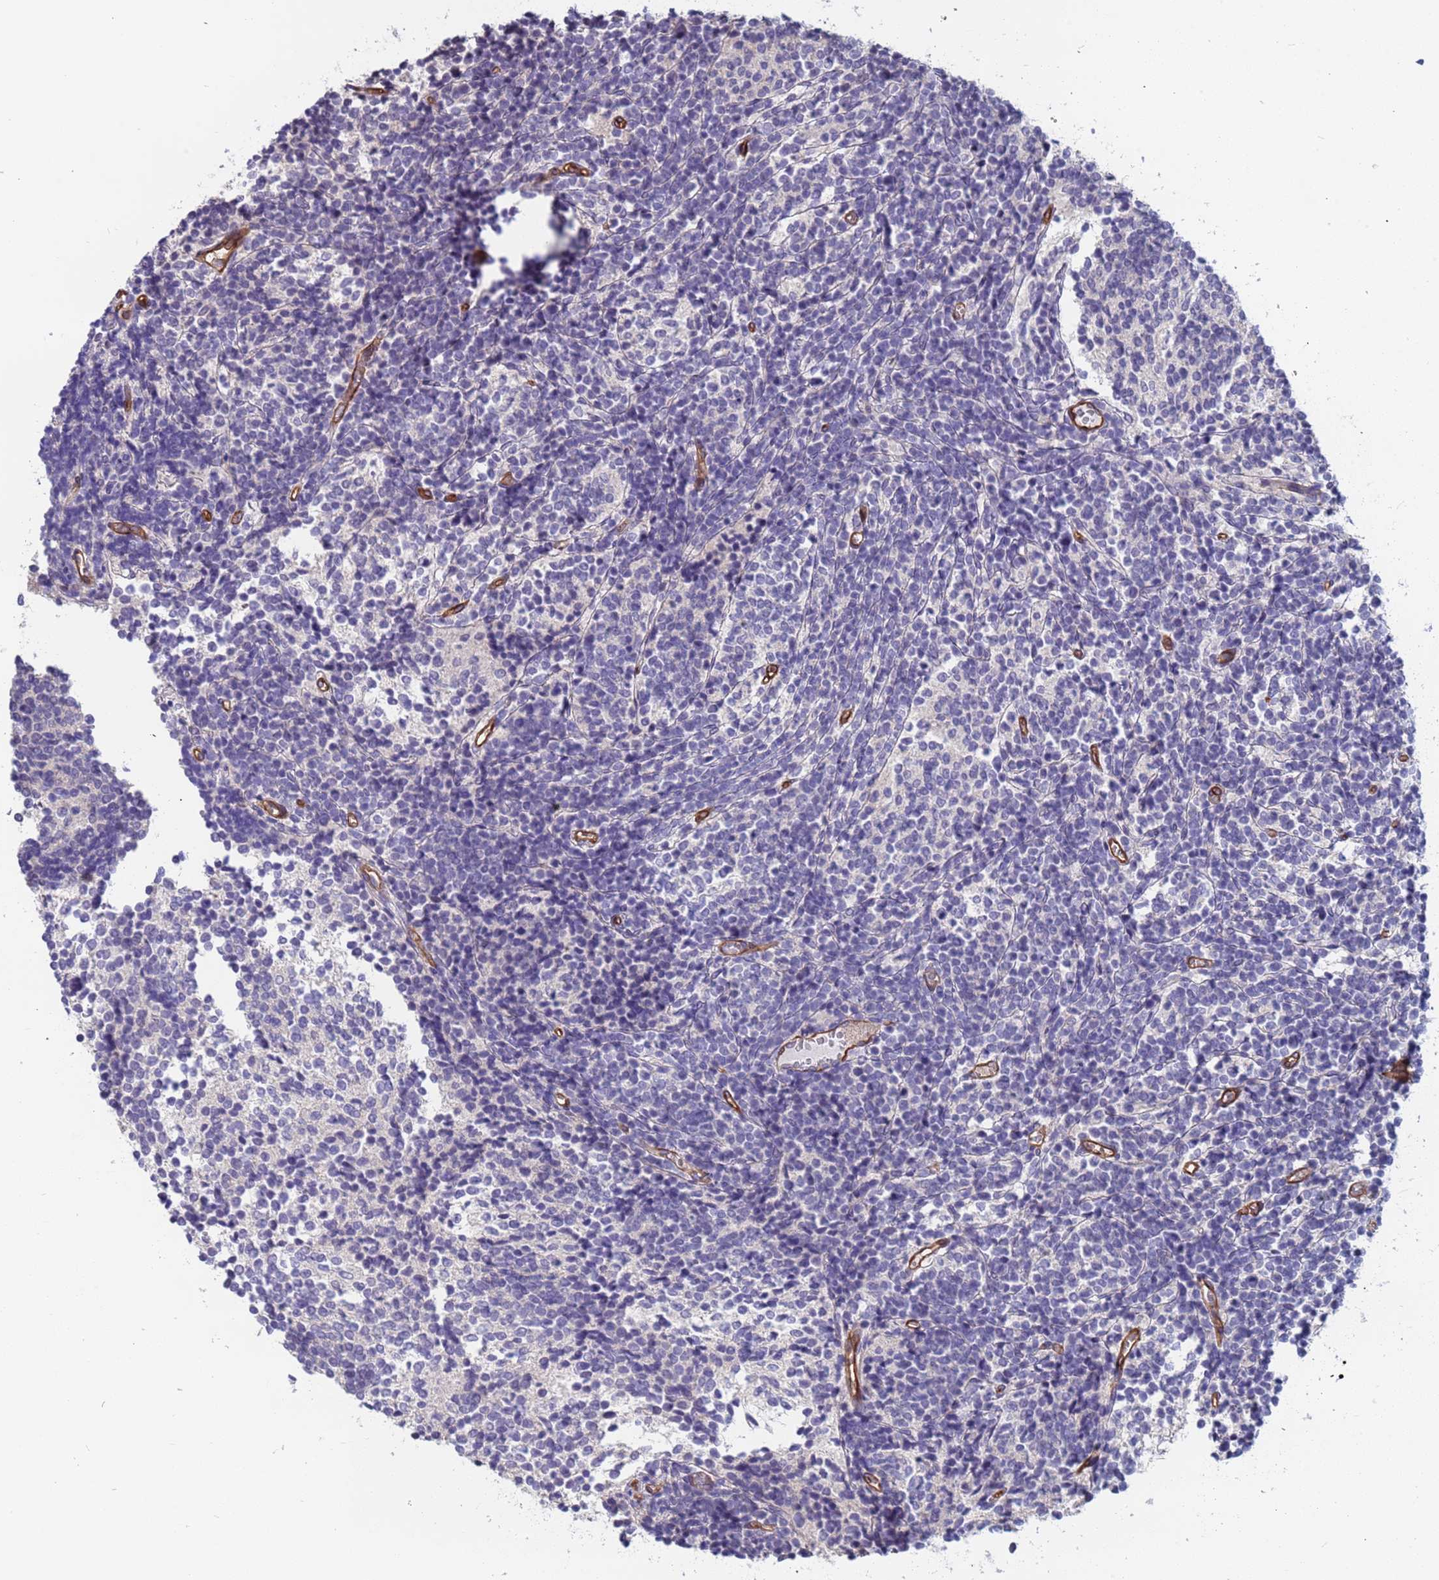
{"staining": {"intensity": "negative", "quantity": "none", "location": "none"}, "tissue": "glioma", "cell_type": "Tumor cells", "image_type": "cancer", "snomed": [{"axis": "morphology", "description": "Glioma, malignant, Low grade"}, {"axis": "topography", "description": "Brain"}], "caption": "This is an immunohistochemistry micrograph of human glioma. There is no expression in tumor cells.", "gene": "EHD2", "patient": {"sex": "female", "age": 1}}